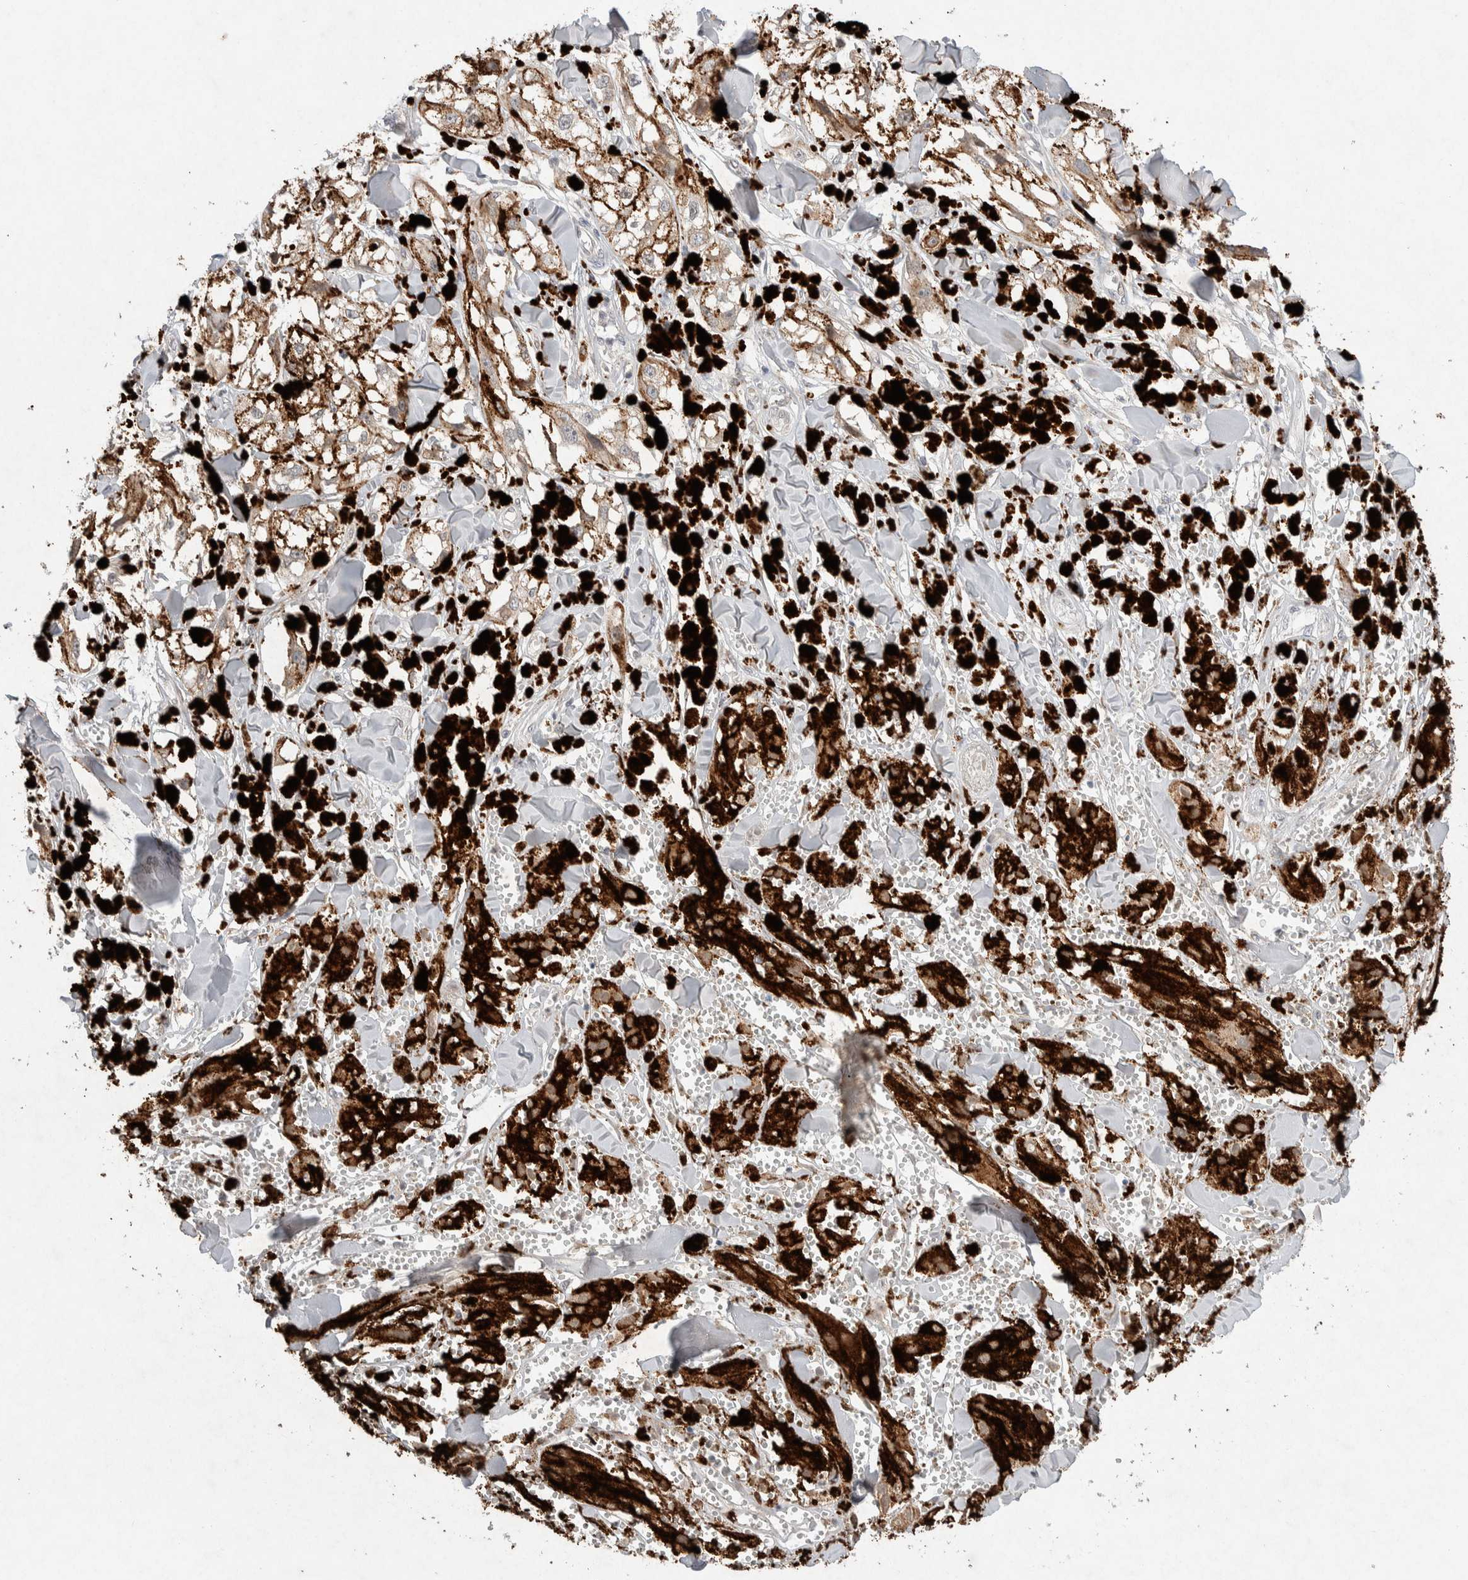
{"staining": {"intensity": "weak", "quantity": "<25%", "location": "cytoplasmic/membranous"}, "tissue": "melanoma", "cell_type": "Tumor cells", "image_type": "cancer", "snomed": [{"axis": "morphology", "description": "Malignant melanoma, NOS"}, {"axis": "topography", "description": "Skin"}], "caption": "Immunohistochemistry photomicrograph of neoplastic tissue: human malignant melanoma stained with DAB demonstrates no significant protein expression in tumor cells.", "gene": "CMTM4", "patient": {"sex": "male", "age": 88}}